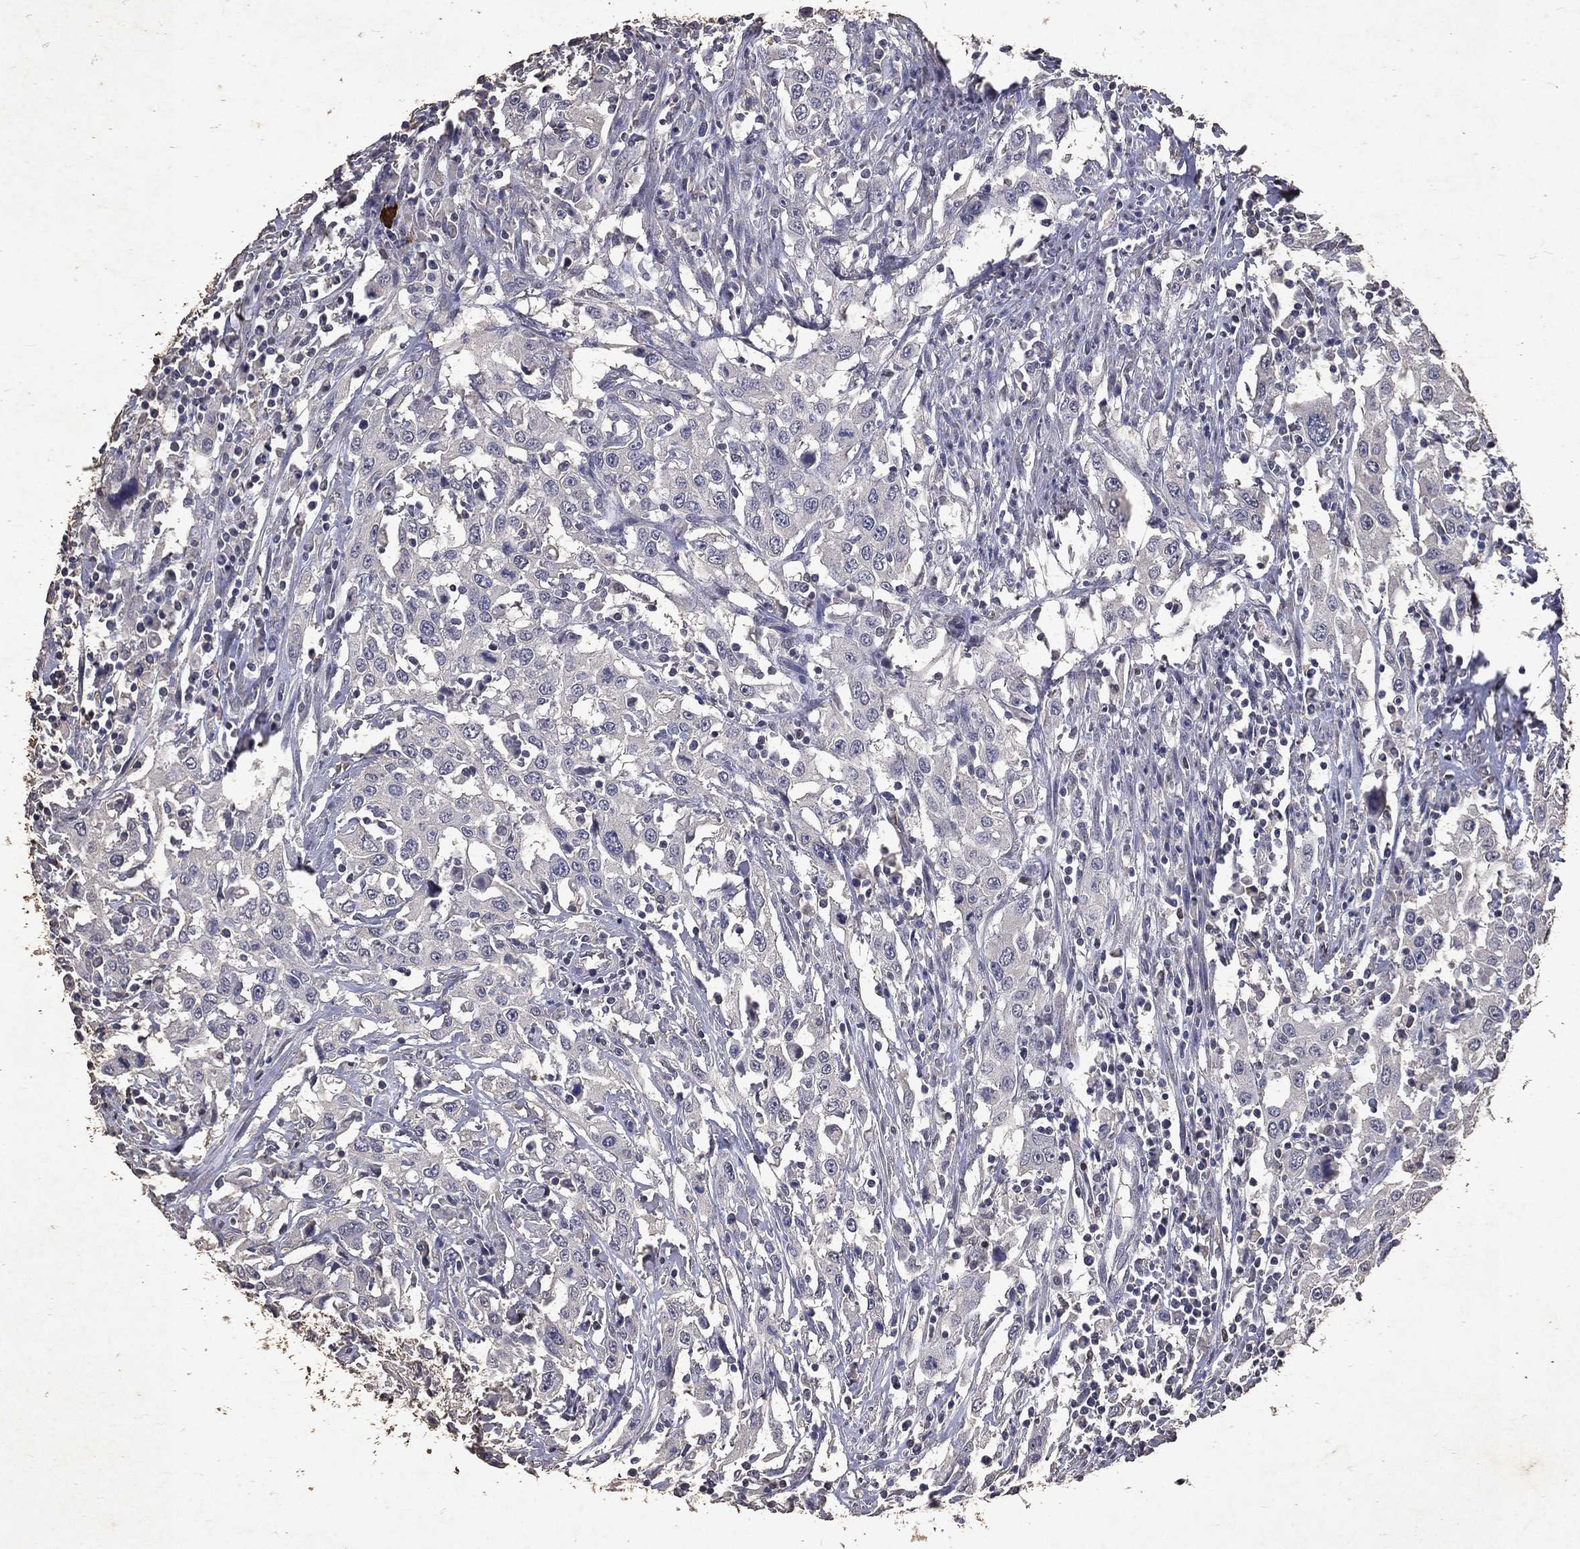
{"staining": {"intensity": "negative", "quantity": "none", "location": "none"}, "tissue": "urothelial cancer", "cell_type": "Tumor cells", "image_type": "cancer", "snomed": [{"axis": "morphology", "description": "Urothelial carcinoma, High grade"}, {"axis": "topography", "description": "Urinary bladder"}], "caption": "Immunohistochemical staining of high-grade urothelial carcinoma displays no significant positivity in tumor cells. Nuclei are stained in blue.", "gene": "SLC34A2", "patient": {"sex": "male", "age": 61}}